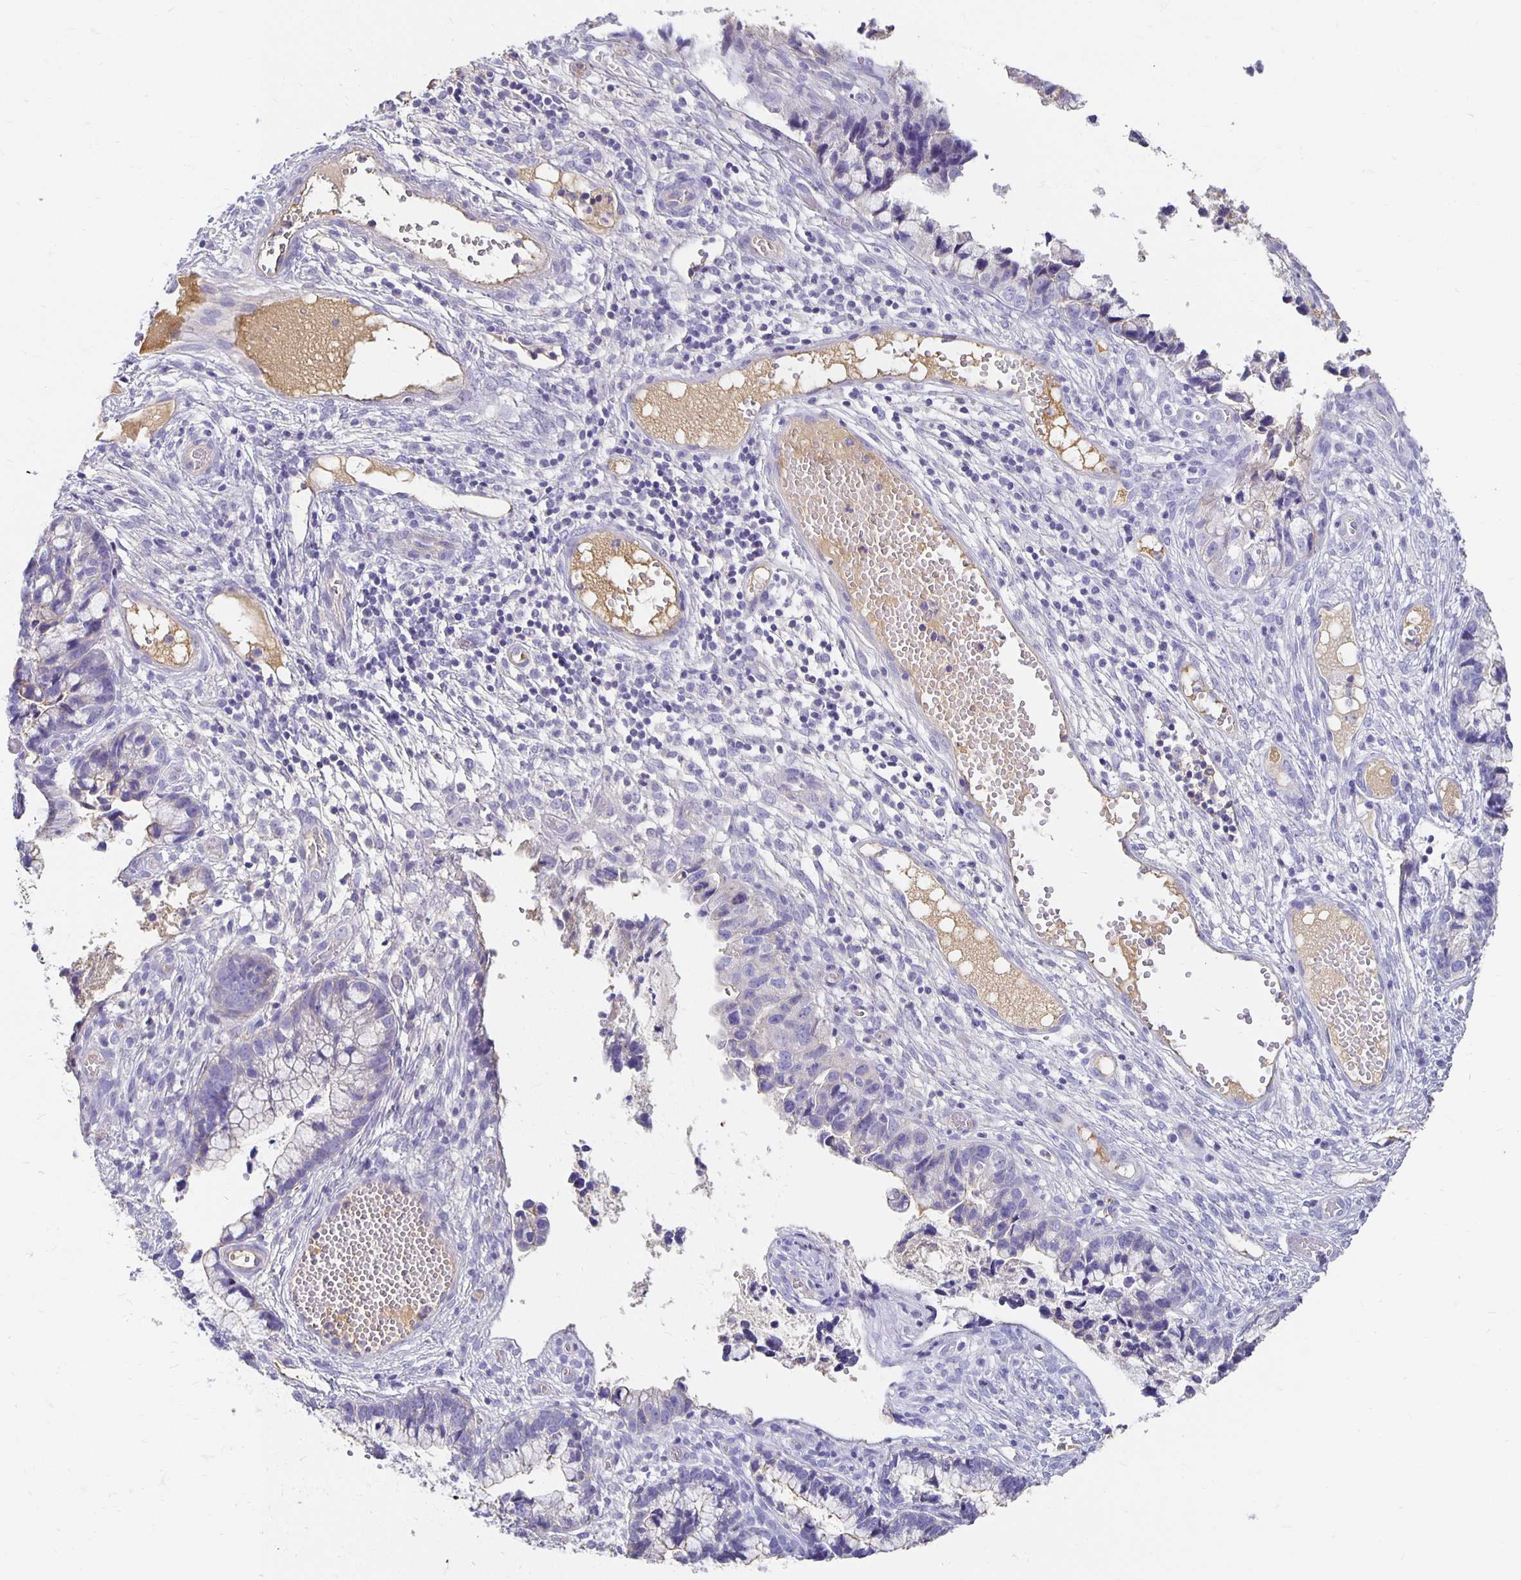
{"staining": {"intensity": "negative", "quantity": "none", "location": "none"}, "tissue": "cervical cancer", "cell_type": "Tumor cells", "image_type": "cancer", "snomed": [{"axis": "morphology", "description": "Adenocarcinoma, NOS"}, {"axis": "topography", "description": "Cervix"}], "caption": "This is an immunohistochemistry (IHC) histopathology image of human cervical cancer (adenocarcinoma). There is no expression in tumor cells.", "gene": "APOB", "patient": {"sex": "female", "age": 44}}